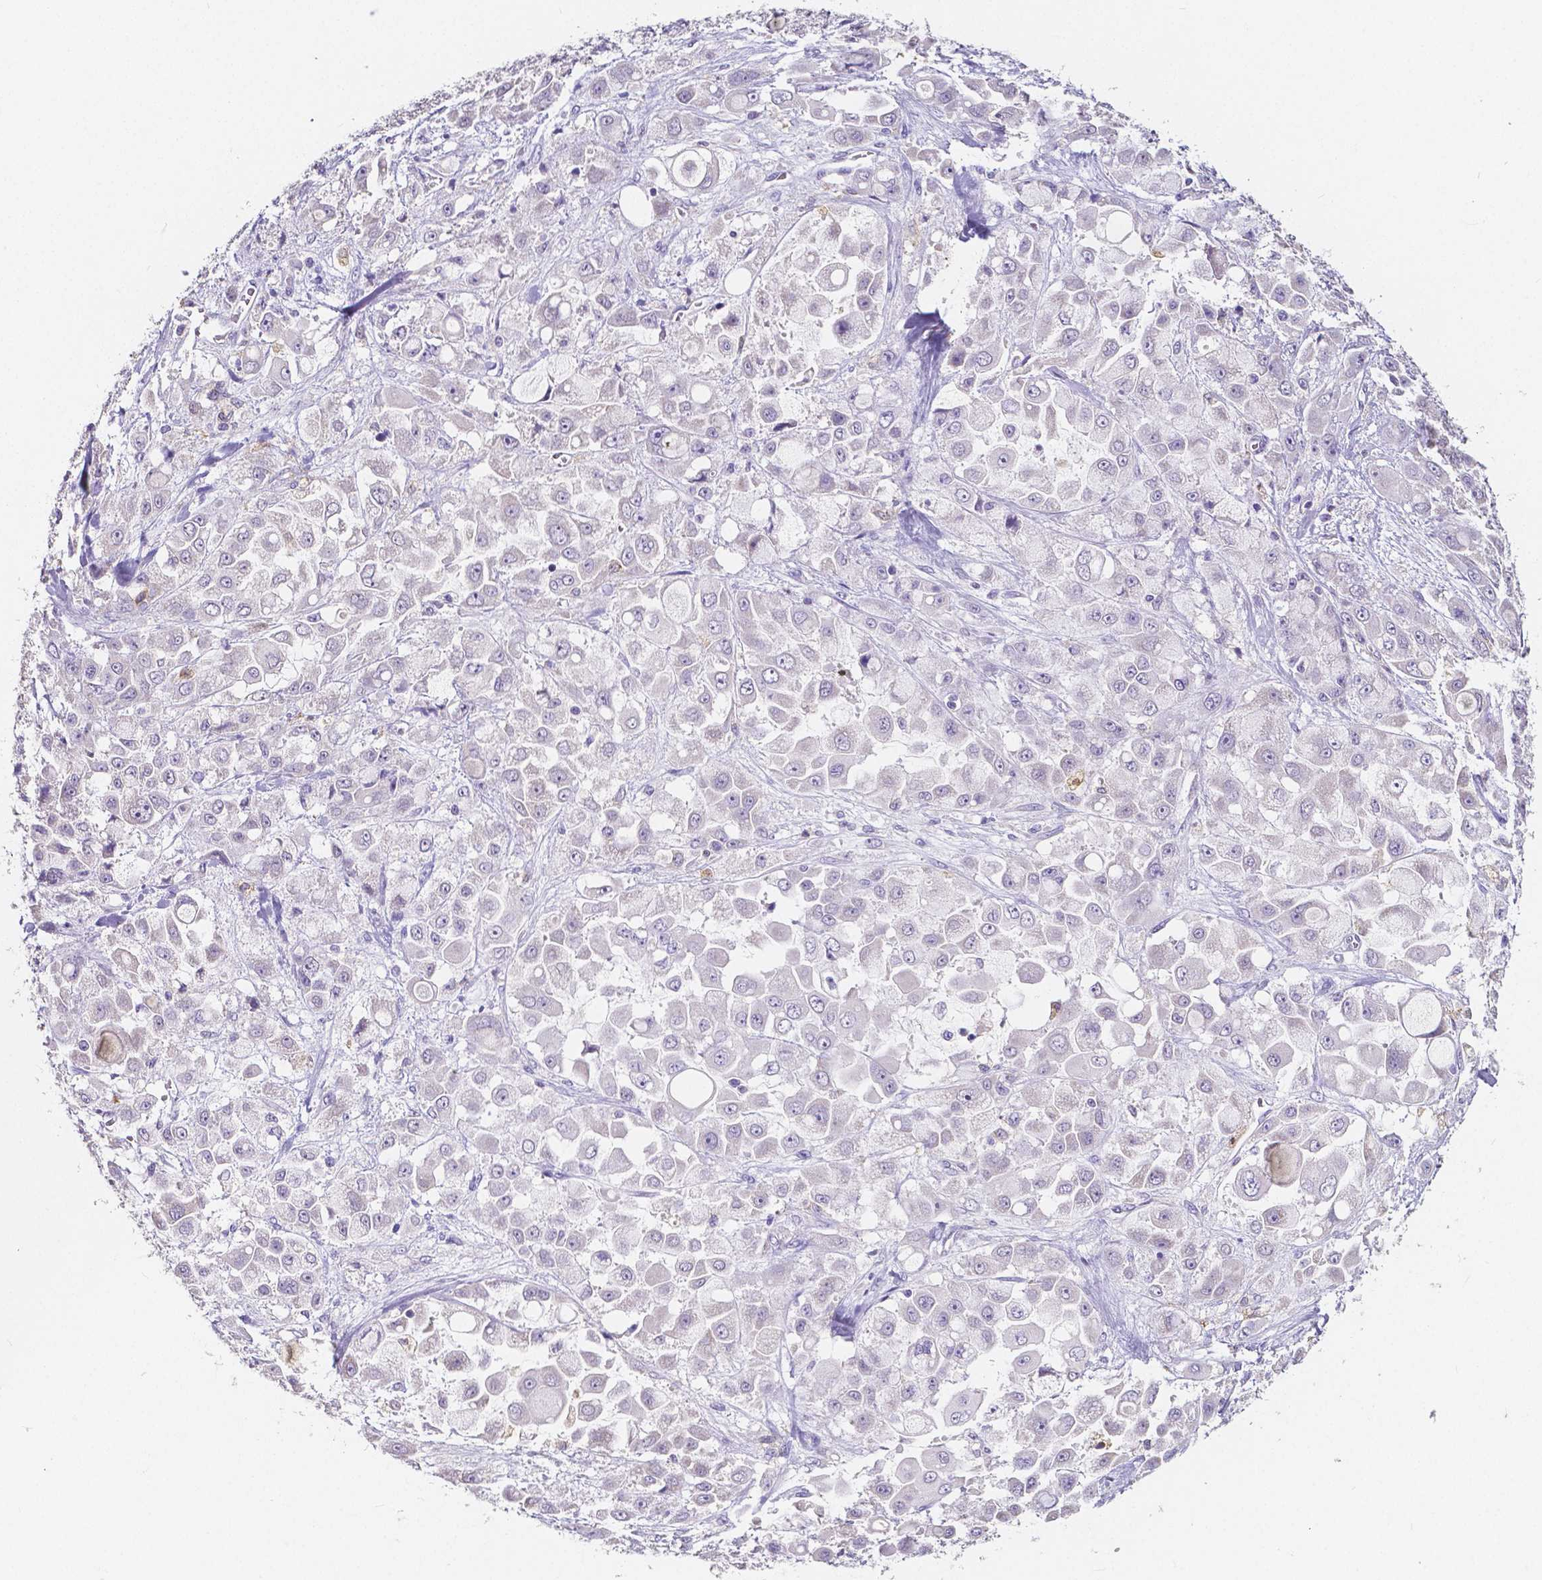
{"staining": {"intensity": "negative", "quantity": "none", "location": "none"}, "tissue": "stomach cancer", "cell_type": "Tumor cells", "image_type": "cancer", "snomed": [{"axis": "morphology", "description": "Adenocarcinoma, NOS"}, {"axis": "topography", "description": "Stomach"}], "caption": "An immunohistochemistry (IHC) micrograph of stomach cancer (adenocarcinoma) is shown. There is no staining in tumor cells of stomach cancer (adenocarcinoma).", "gene": "ACP5", "patient": {"sex": "female", "age": 76}}